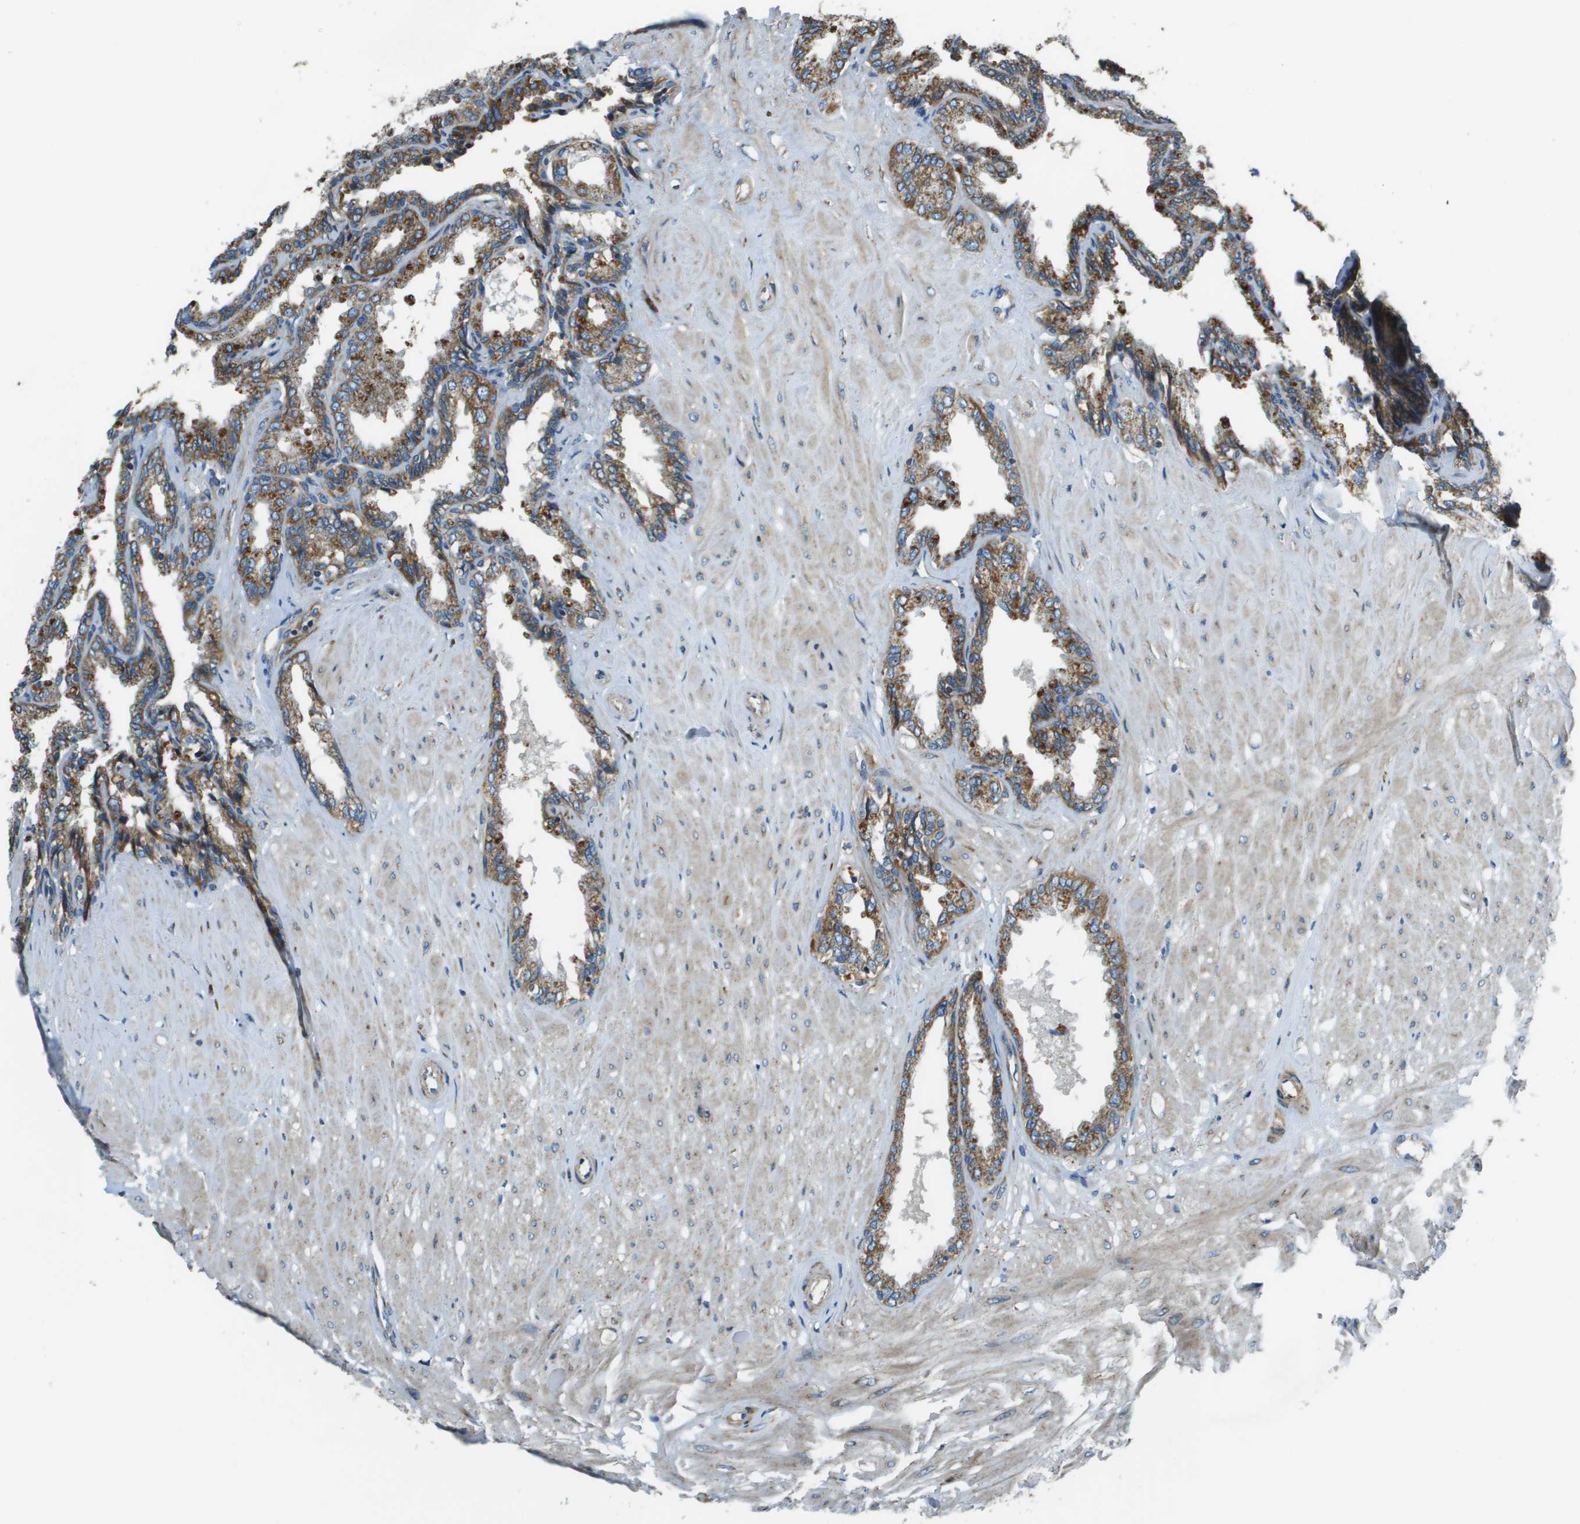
{"staining": {"intensity": "moderate", "quantity": ">75%", "location": "cytoplasmic/membranous"}, "tissue": "seminal vesicle", "cell_type": "Glandular cells", "image_type": "normal", "snomed": [{"axis": "morphology", "description": "Normal tissue, NOS"}, {"axis": "topography", "description": "Seminal veicle"}], "caption": "A high-resolution micrograph shows IHC staining of unremarkable seminal vesicle, which shows moderate cytoplasmic/membranous staining in about >75% of glandular cells. The staining was performed using DAB, with brown indicating positive protein expression. Nuclei are stained blue with hematoxylin.", "gene": "TMEM51", "patient": {"sex": "male", "age": 46}}